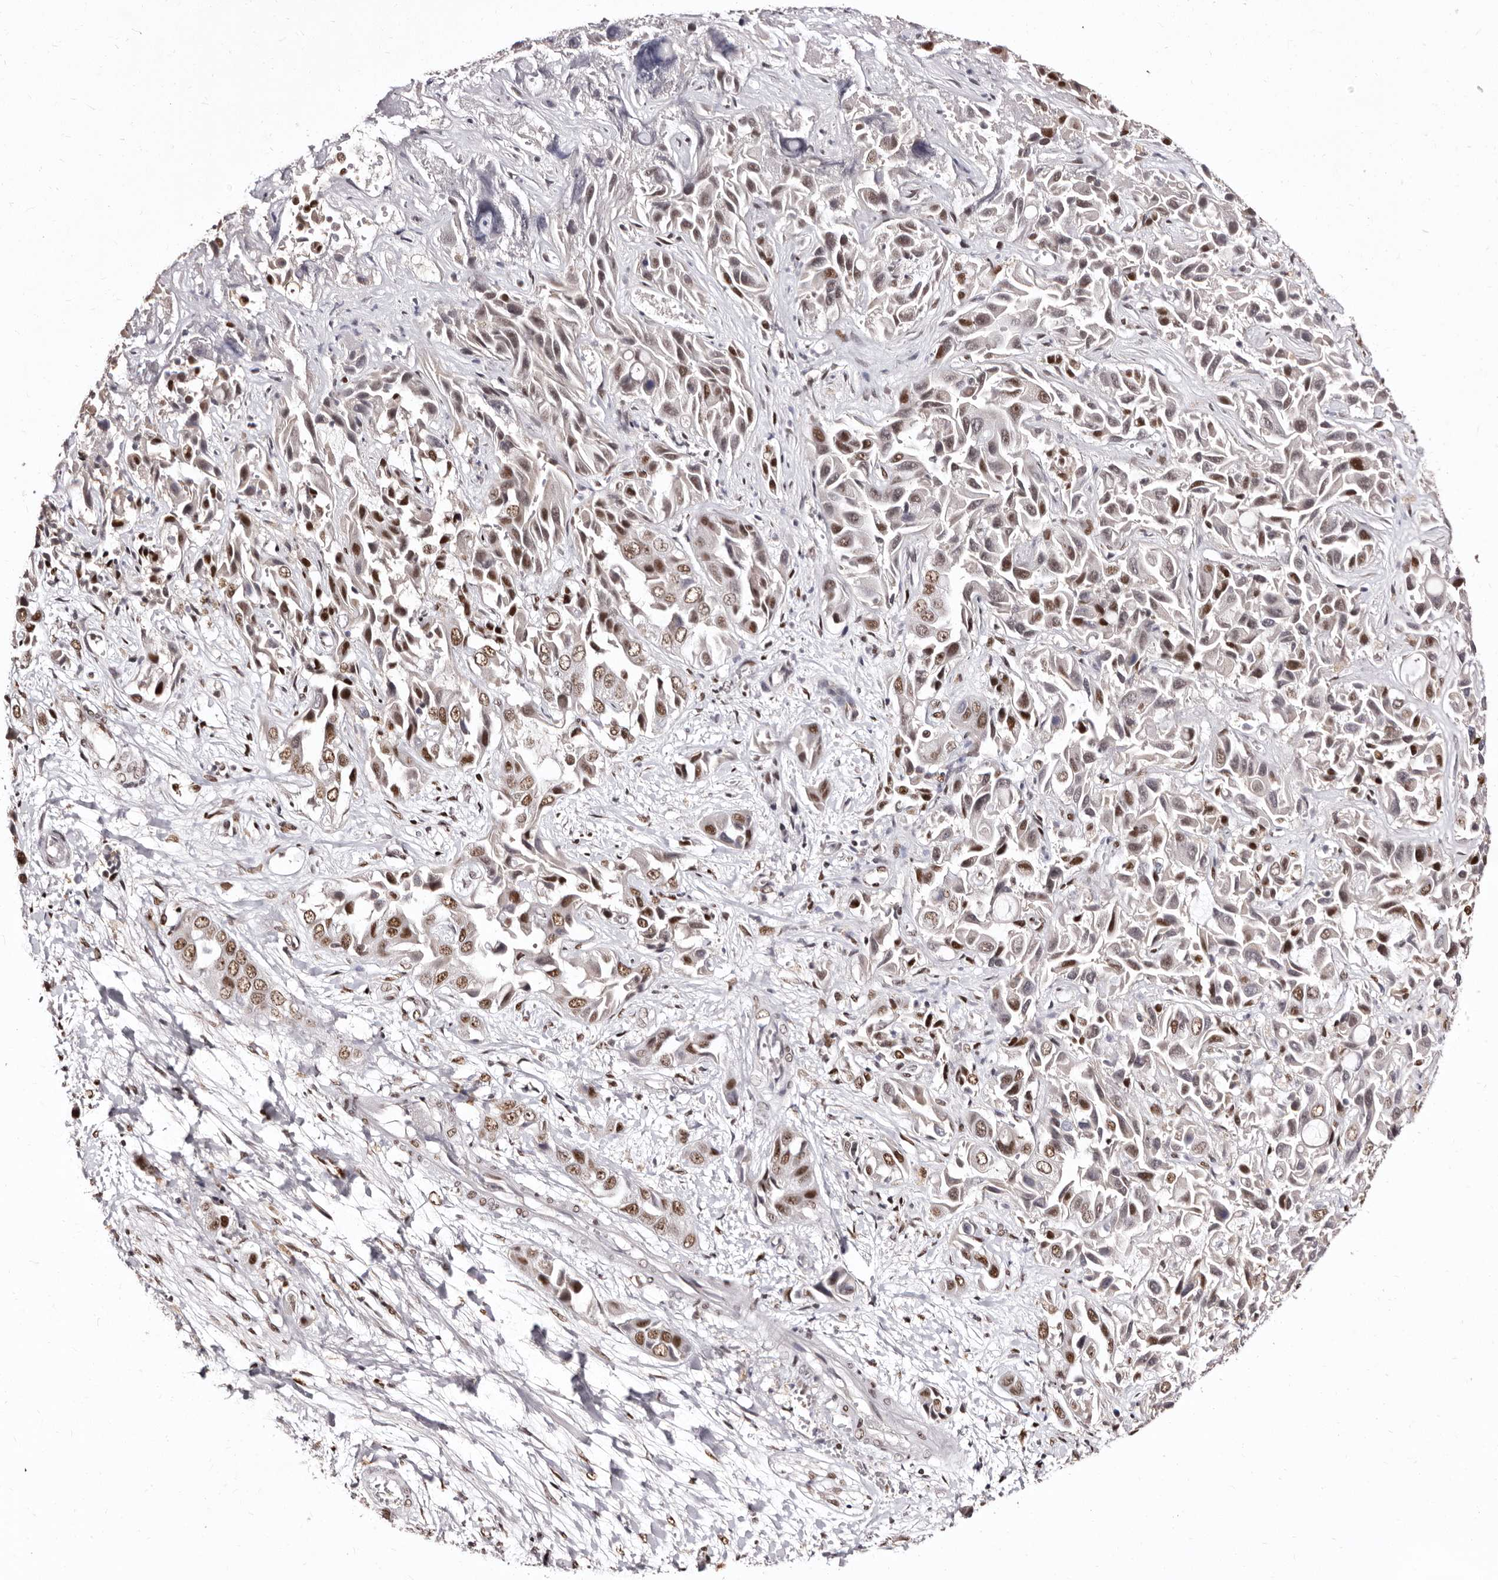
{"staining": {"intensity": "moderate", "quantity": ">75%", "location": "nuclear"}, "tissue": "liver cancer", "cell_type": "Tumor cells", "image_type": "cancer", "snomed": [{"axis": "morphology", "description": "Cholangiocarcinoma"}, {"axis": "topography", "description": "Liver"}], "caption": "Brown immunohistochemical staining in liver cancer reveals moderate nuclear positivity in about >75% of tumor cells. Nuclei are stained in blue.", "gene": "ANAPC11", "patient": {"sex": "female", "age": 52}}